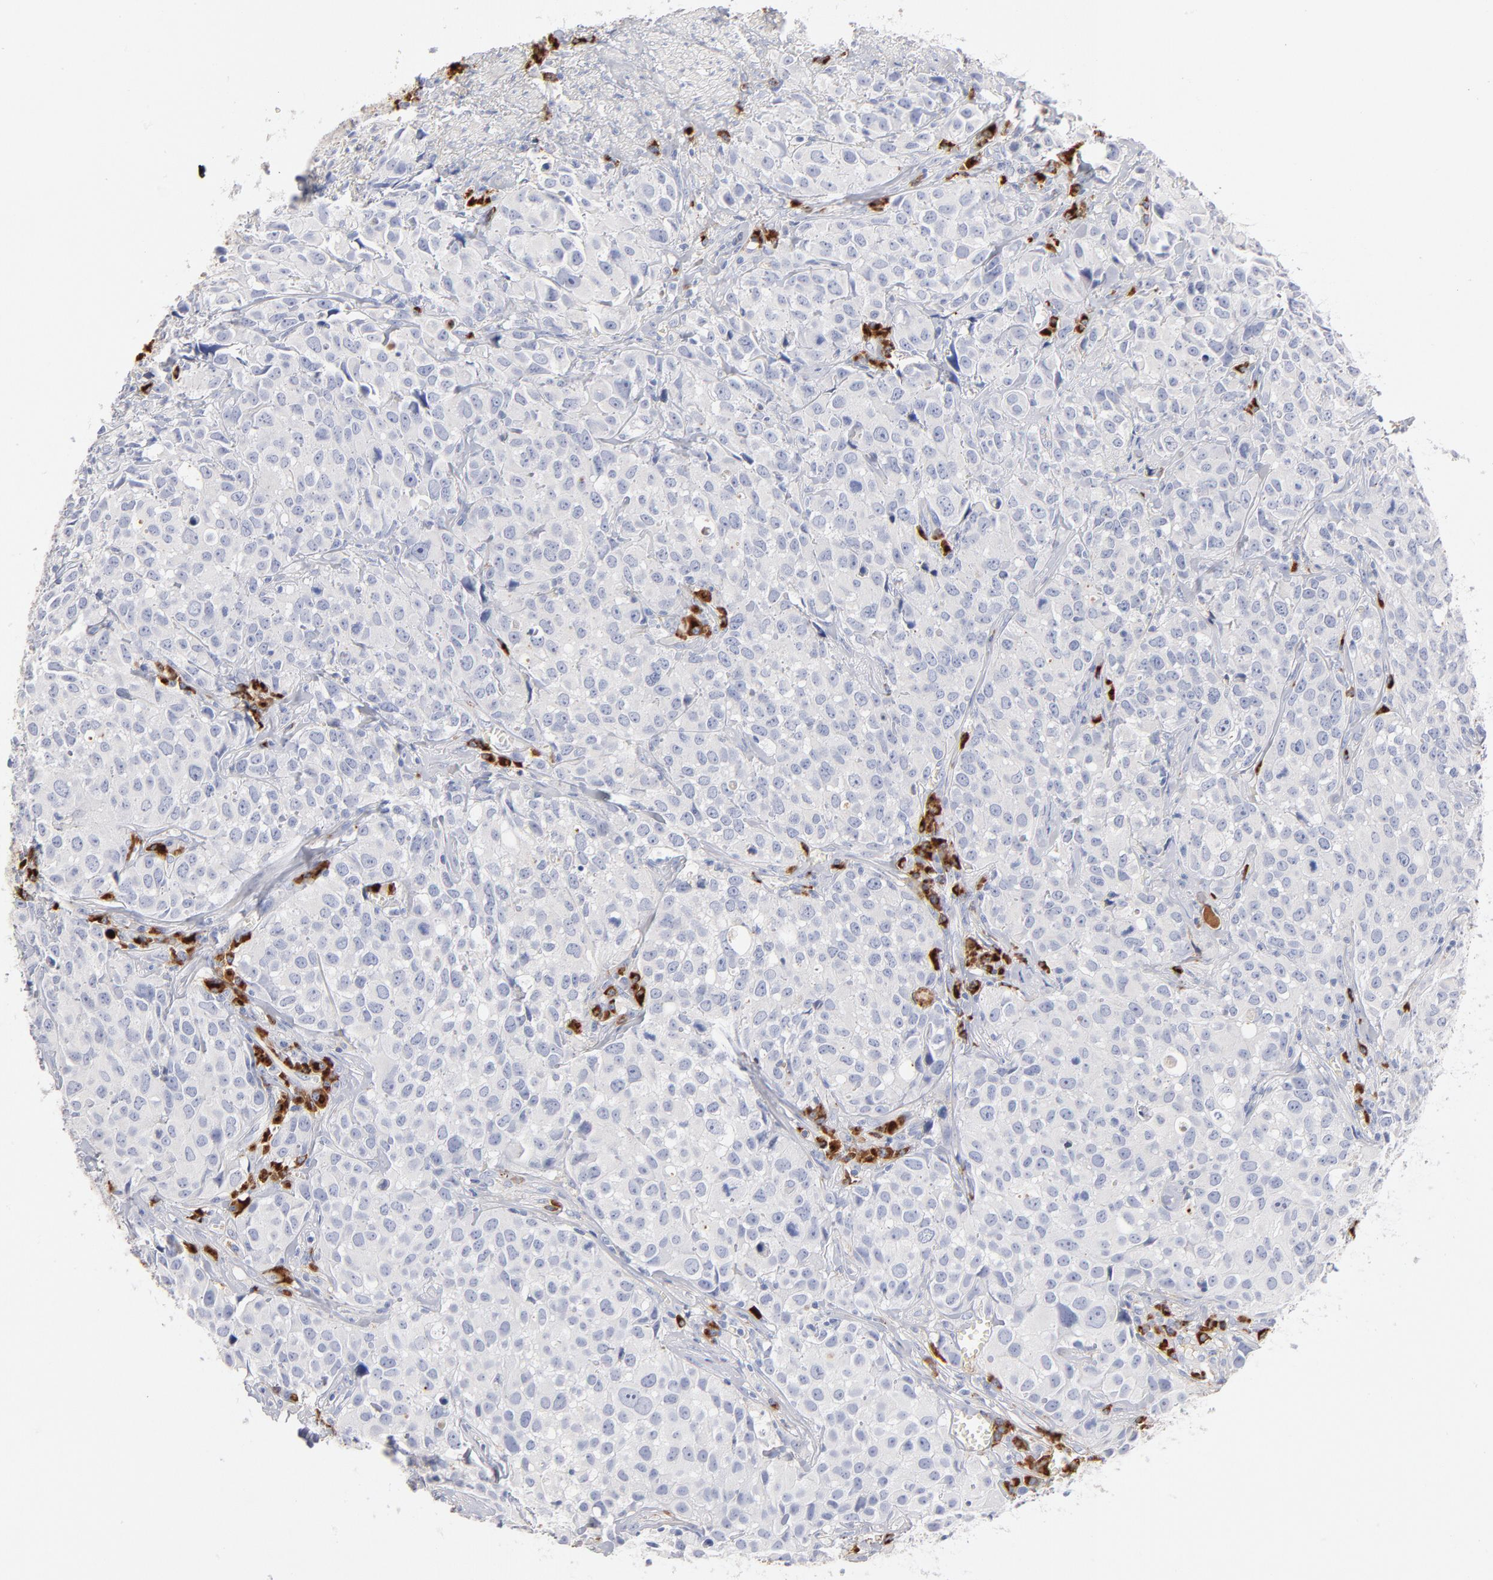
{"staining": {"intensity": "negative", "quantity": "none", "location": "none"}, "tissue": "urothelial cancer", "cell_type": "Tumor cells", "image_type": "cancer", "snomed": [{"axis": "morphology", "description": "Urothelial carcinoma, High grade"}, {"axis": "topography", "description": "Urinary bladder"}], "caption": "Urothelial cancer was stained to show a protein in brown. There is no significant staining in tumor cells.", "gene": "PLAT", "patient": {"sex": "female", "age": 75}}